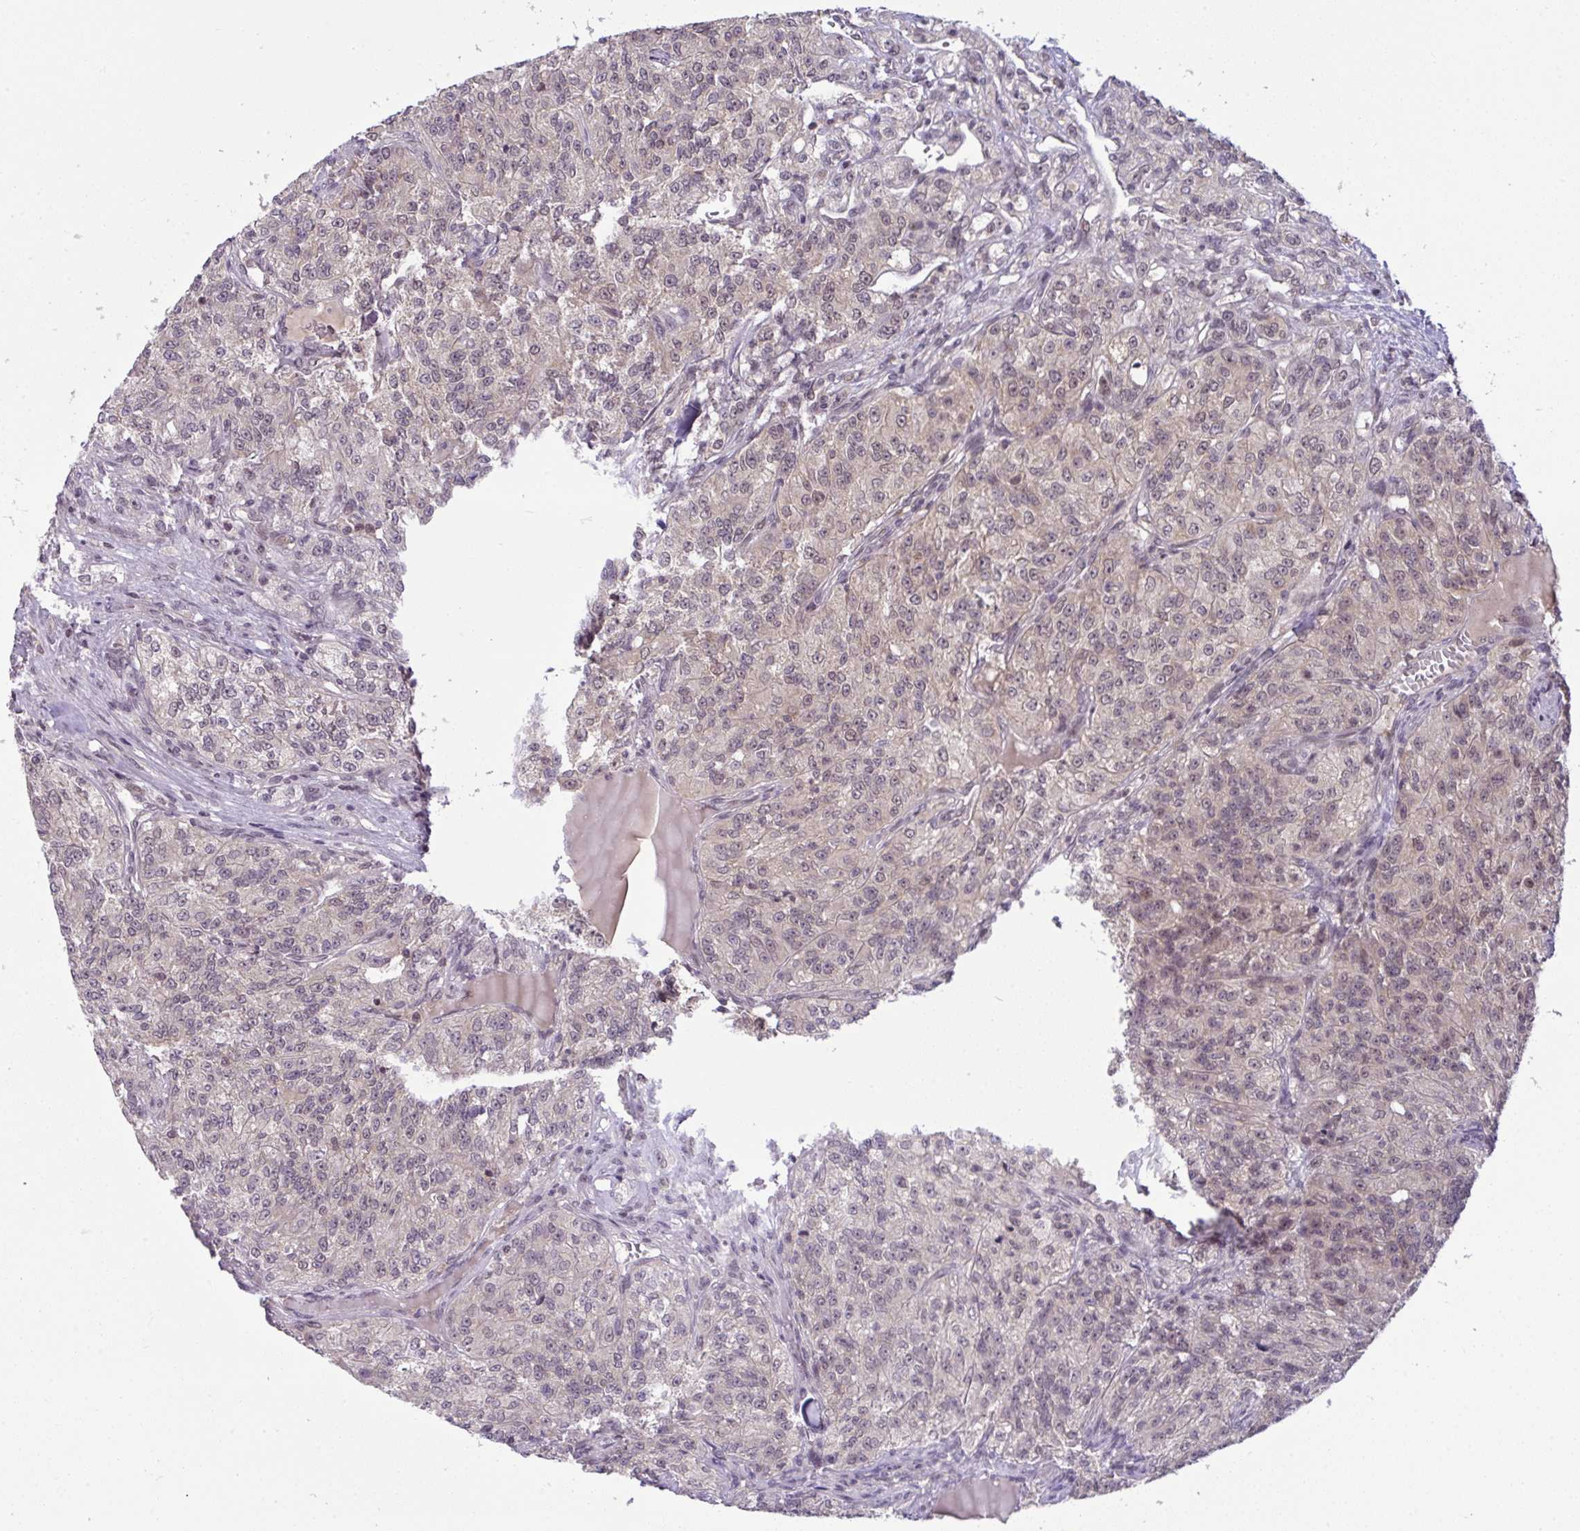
{"staining": {"intensity": "weak", "quantity": ">75%", "location": "cytoplasmic/membranous,nuclear"}, "tissue": "renal cancer", "cell_type": "Tumor cells", "image_type": "cancer", "snomed": [{"axis": "morphology", "description": "Adenocarcinoma, NOS"}, {"axis": "topography", "description": "Kidney"}], "caption": "Weak cytoplasmic/membranous and nuclear protein expression is seen in approximately >75% of tumor cells in renal cancer. (DAB (3,3'-diaminobenzidine) = brown stain, brightfield microscopy at high magnification).", "gene": "KLF2", "patient": {"sex": "female", "age": 63}}